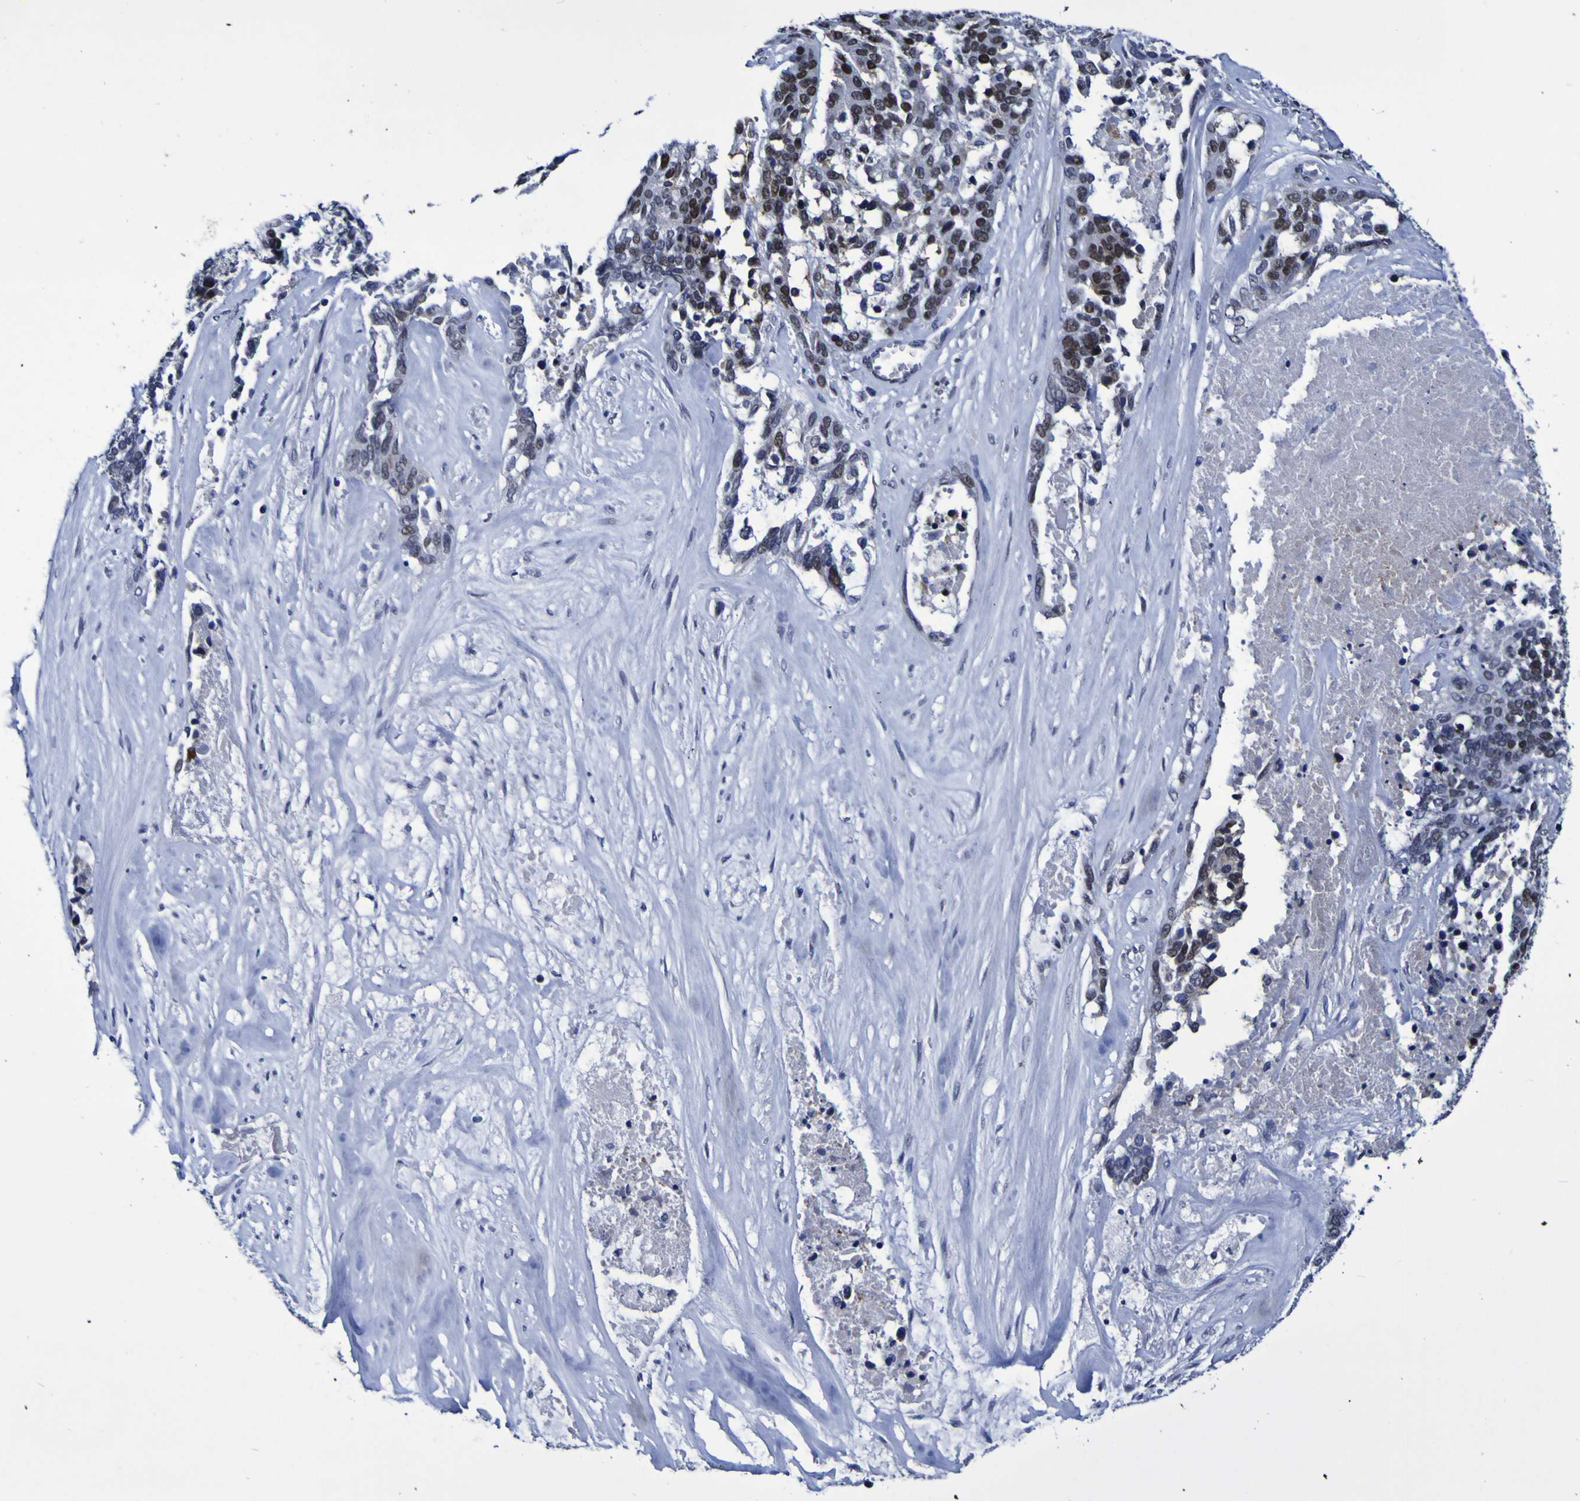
{"staining": {"intensity": "moderate", "quantity": "25%-75%", "location": "cytoplasmic/membranous,nuclear"}, "tissue": "ovarian cancer", "cell_type": "Tumor cells", "image_type": "cancer", "snomed": [{"axis": "morphology", "description": "Cystadenocarcinoma, serous, NOS"}, {"axis": "topography", "description": "Ovary"}], "caption": "Immunohistochemical staining of human ovarian cancer shows medium levels of moderate cytoplasmic/membranous and nuclear expression in approximately 25%-75% of tumor cells. (DAB (3,3'-diaminobenzidine) = brown stain, brightfield microscopy at high magnification).", "gene": "MBD3", "patient": {"sex": "female", "age": 44}}